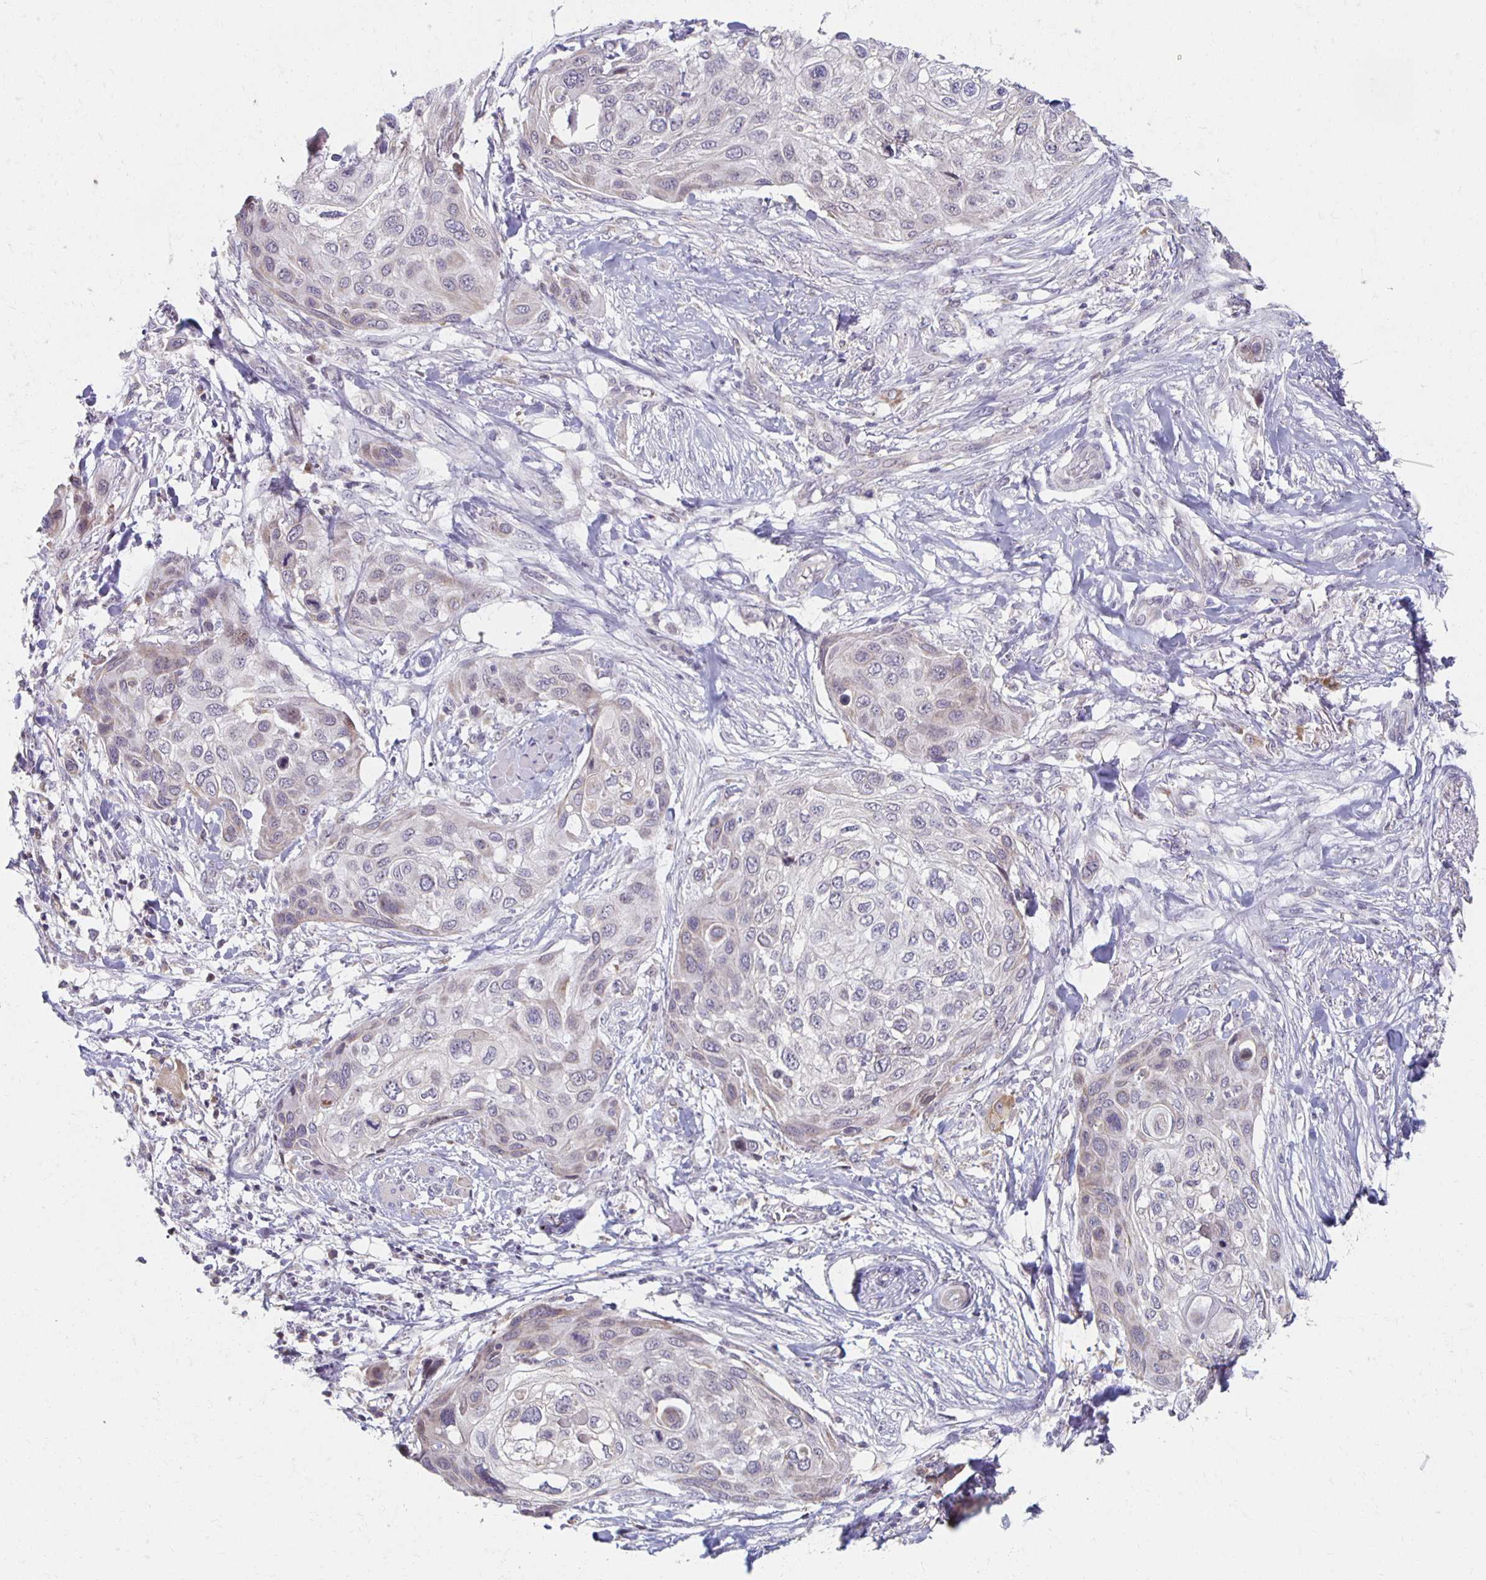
{"staining": {"intensity": "negative", "quantity": "none", "location": "none"}, "tissue": "skin cancer", "cell_type": "Tumor cells", "image_type": "cancer", "snomed": [{"axis": "morphology", "description": "Squamous cell carcinoma, NOS"}, {"axis": "topography", "description": "Skin"}], "caption": "Immunohistochemistry (IHC) photomicrograph of neoplastic tissue: skin squamous cell carcinoma stained with DAB (3,3'-diaminobenzidine) shows no significant protein positivity in tumor cells.", "gene": "HCFC1R1", "patient": {"sex": "female", "age": 87}}